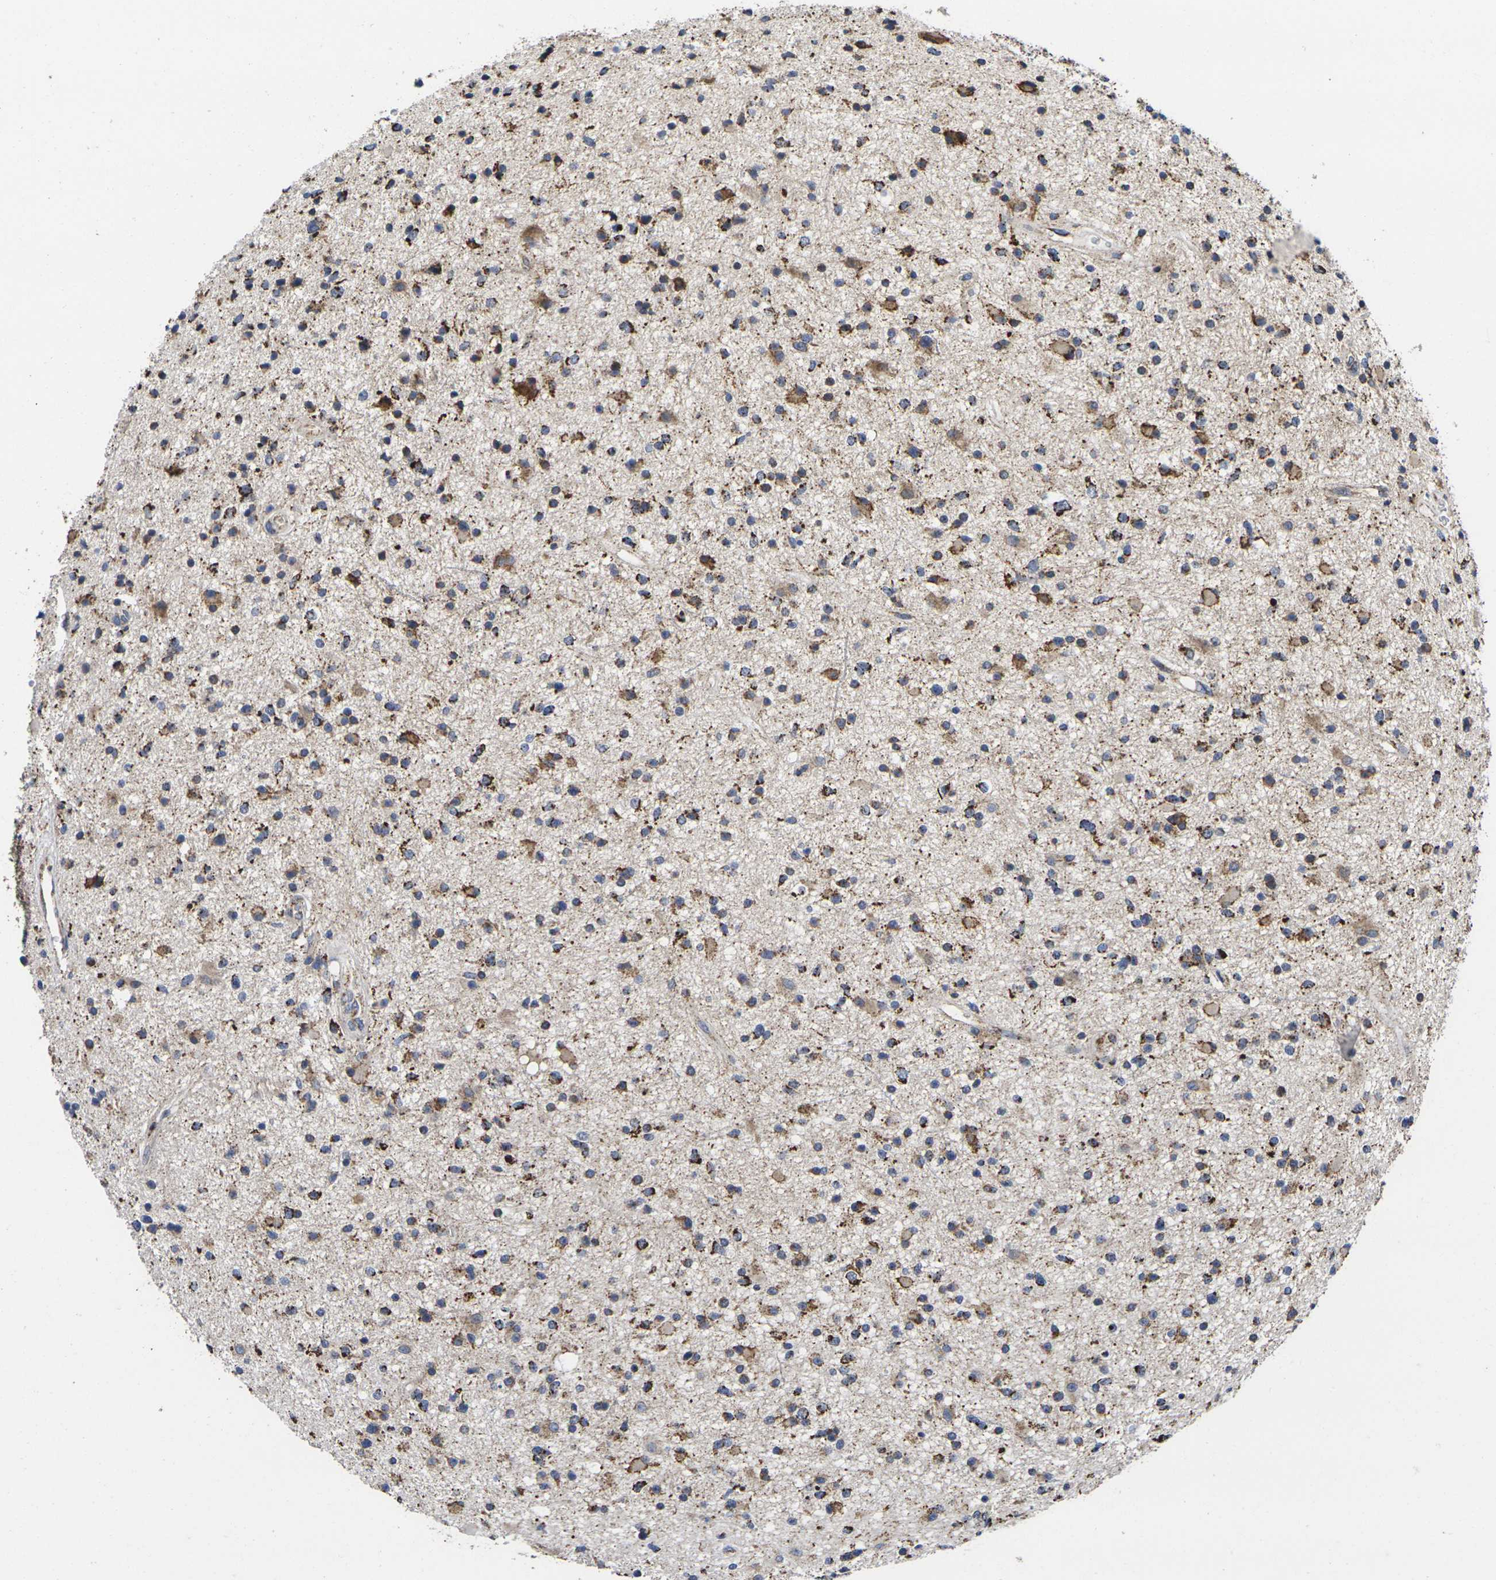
{"staining": {"intensity": "strong", "quantity": "25%-75%", "location": "cytoplasmic/membranous"}, "tissue": "glioma", "cell_type": "Tumor cells", "image_type": "cancer", "snomed": [{"axis": "morphology", "description": "Glioma, malignant, High grade"}, {"axis": "topography", "description": "Brain"}], "caption": "Approximately 25%-75% of tumor cells in human glioma reveal strong cytoplasmic/membranous protein positivity as visualized by brown immunohistochemical staining.", "gene": "P2RY11", "patient": {"sex": "male", "age": 33}}